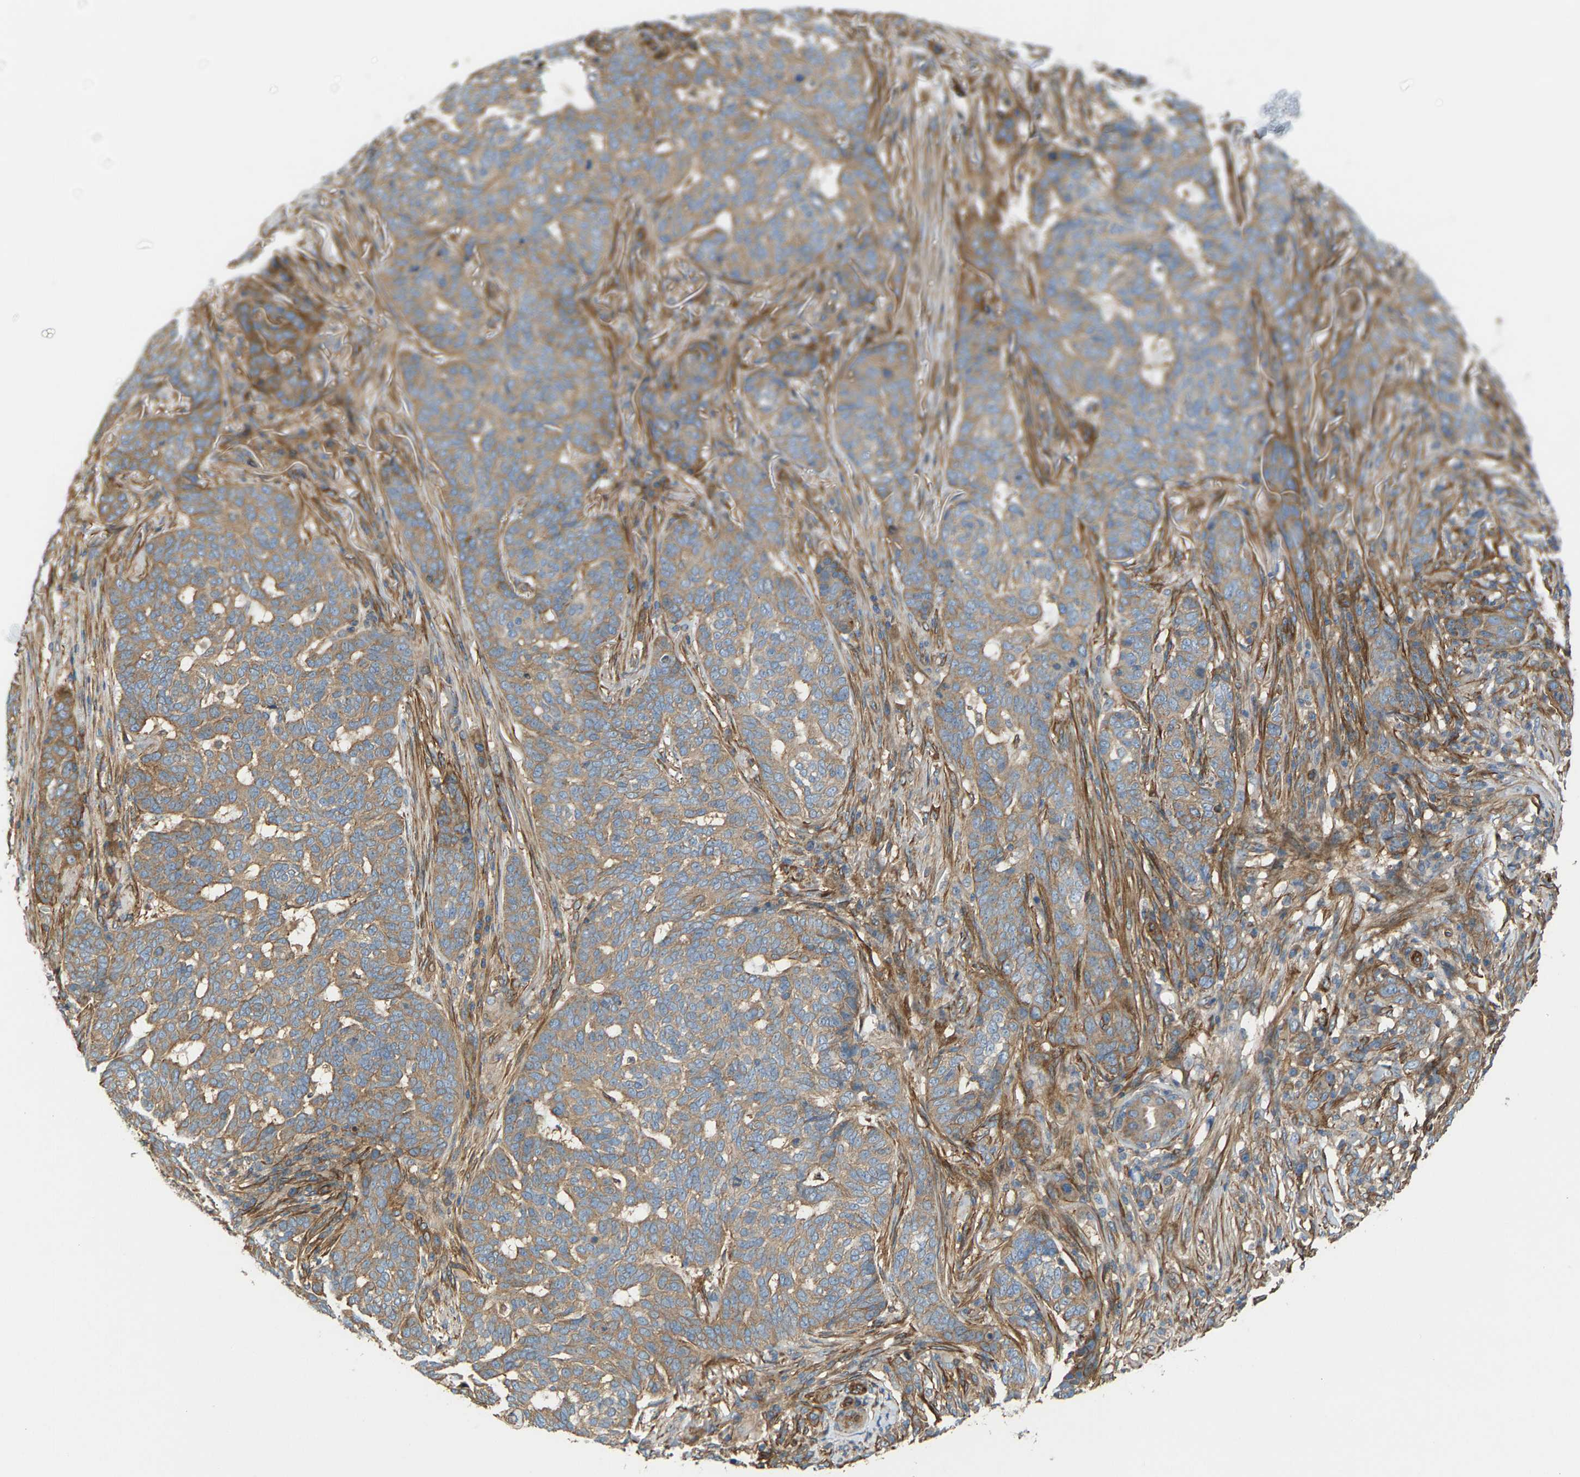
{"staining": {"intensity": "moderate", "quantity": ">75%", "location": "cytoplasmic/membranous"}, "tissue": "skin cancer", "cell_type": "Tumor cells", "image_type": "cancer", "snomed": [{"axis": "morphology", "description": "Basal cell carcinoma"}, {"axis": "topography", "description": "Skin"}], "caption": "Moderate cytoplasmic/membranous staining is identified in approximately >75% of tumor cells in skin cancer (basal cell carcinoma). Using DAB (3,3'-diaminobenzidine) (brown) and hematoxylin (blue) stains, captured at high magnification using brightfield microscopy.", "gene": "PDCL", "patient": {"sex": "male", "age": 85}}